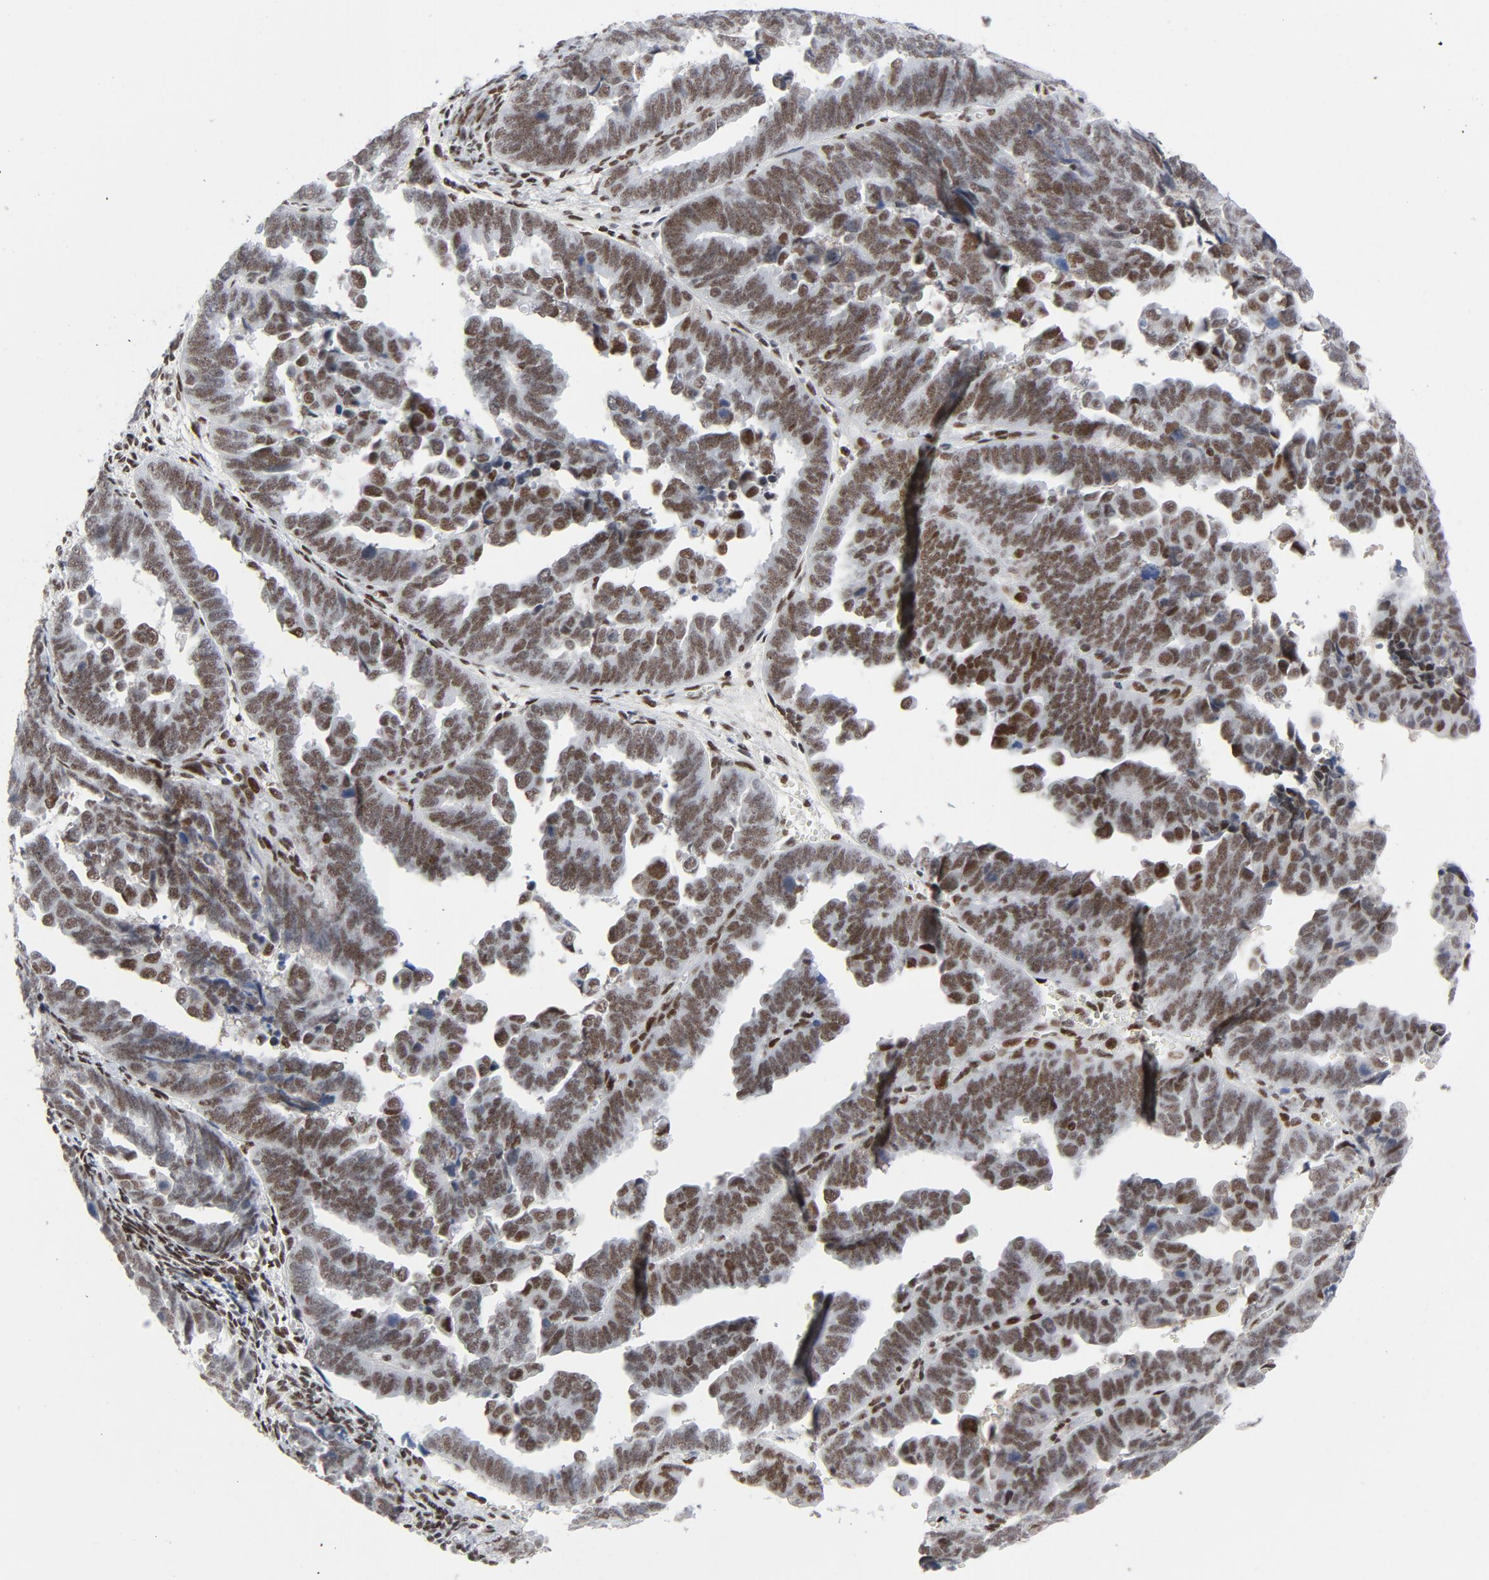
{"staining": {"intensity": "moderate", "quantity": ">75%", "location": "nuclear"}, "tissue": "endometrial cancer", "cell_type": "Tumor cells", "image_type": "cancer", "snomed": [{"axis": "morphology", "description": "Adenocarcinoma, NOS"}, {"axis": "topography", "description": "Endometrium"}], "caption": "This photomicrograph shows immunohistochemistry (IHC) staining of human endometrial adenocarcinoma, with medium moderate nuclear expression in approximately >75% of tumor cells.", "gene": "HSF1", "patient": {"sex": "female", "age": 75}}